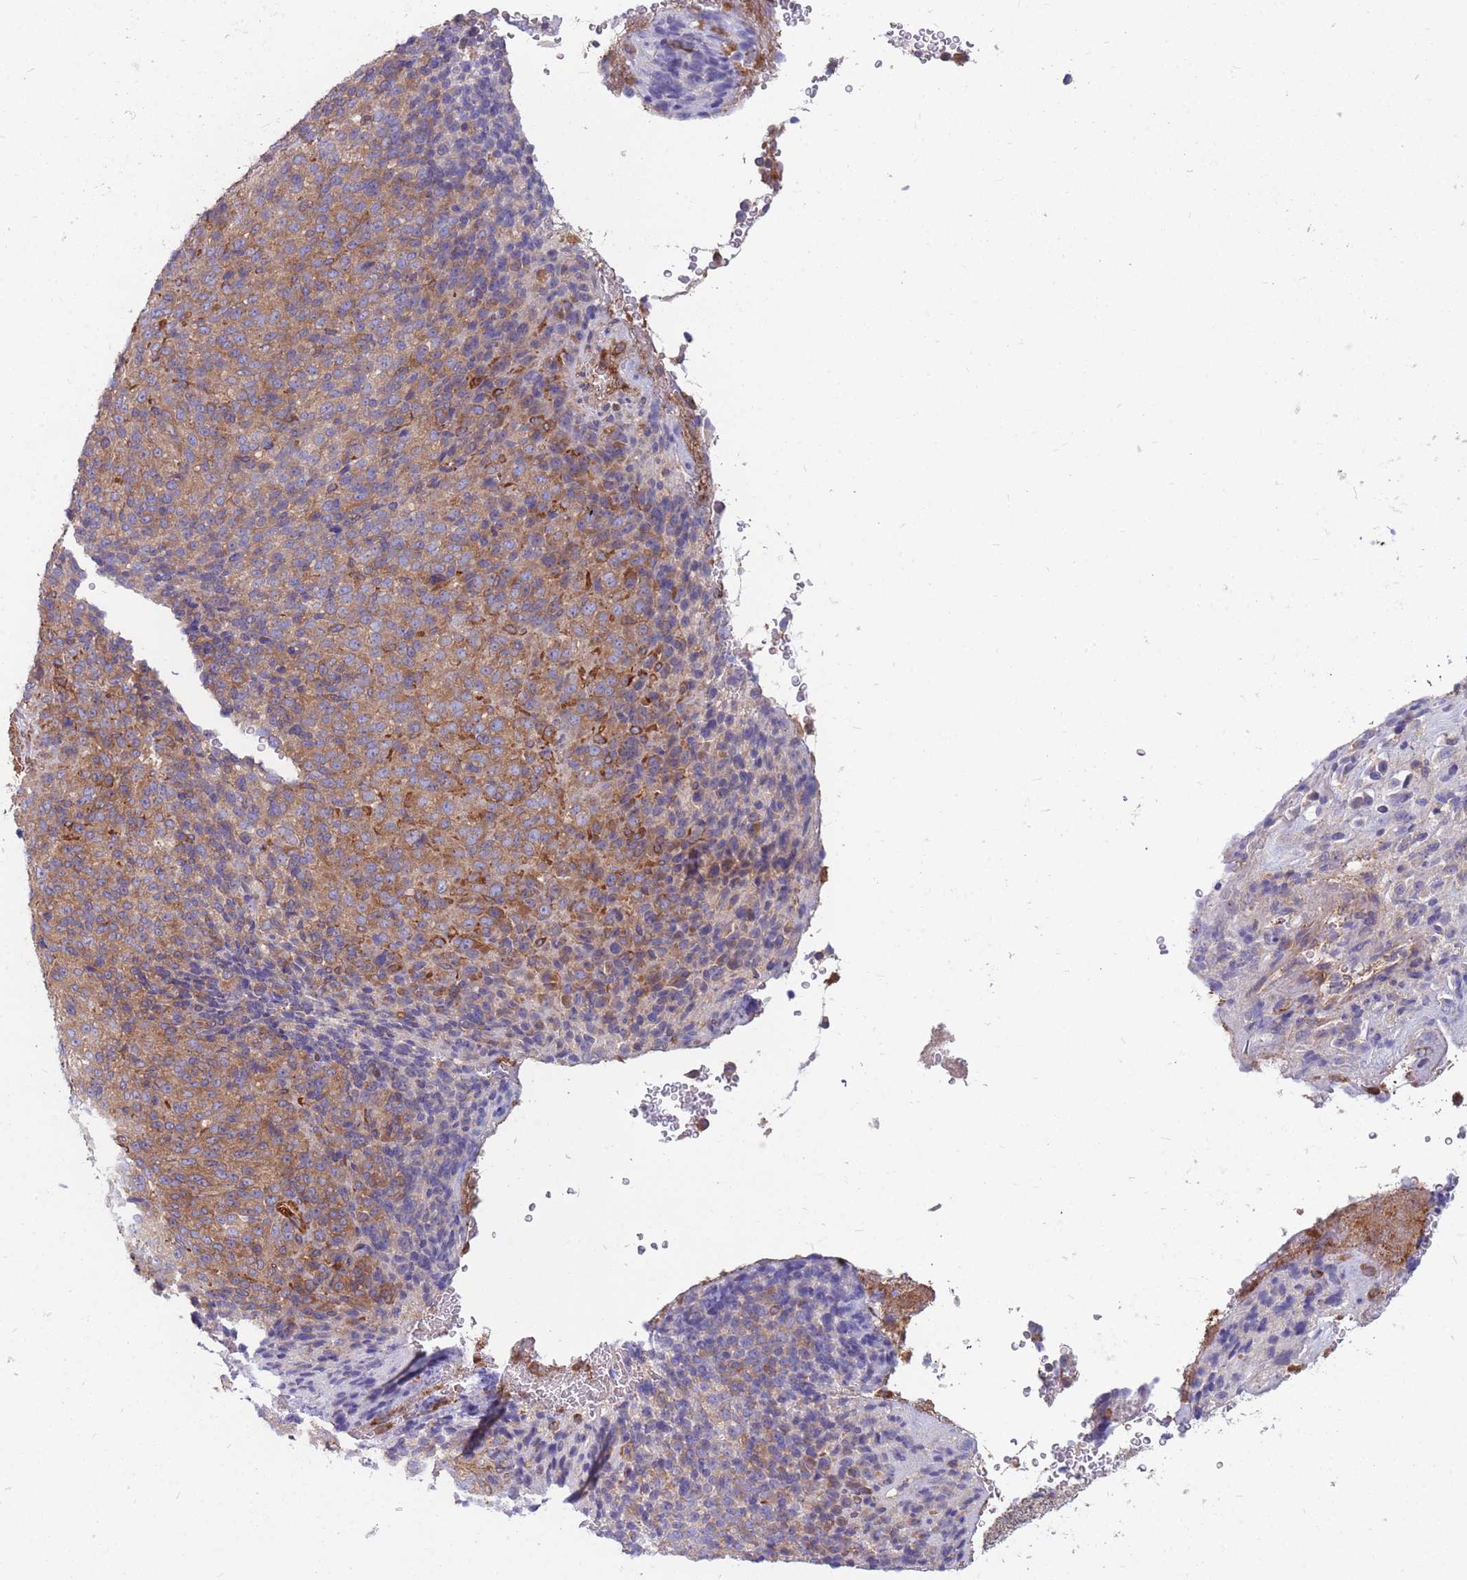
{"staining": {"intensity": "weak", "quantity": ">75%", "location": "cytoplasmic/membranous"}, "tissue": "melanoma", "cell_type": "Tumor cells", "image_type": "cancer", "snomed": [{"axis": "morphology", "description": "Malignant melanoma, Metastatic site"}, {"axis": "topography", "description": "Brain"}], "caption": "A low amount of weak cytoplasmic/membranous positivity is seen in about >75% of tumor cells in malignant melanoma (metastatic site) tissue.", "gene": "GGA1", "patient": {"sex": "female", "age": 56}}